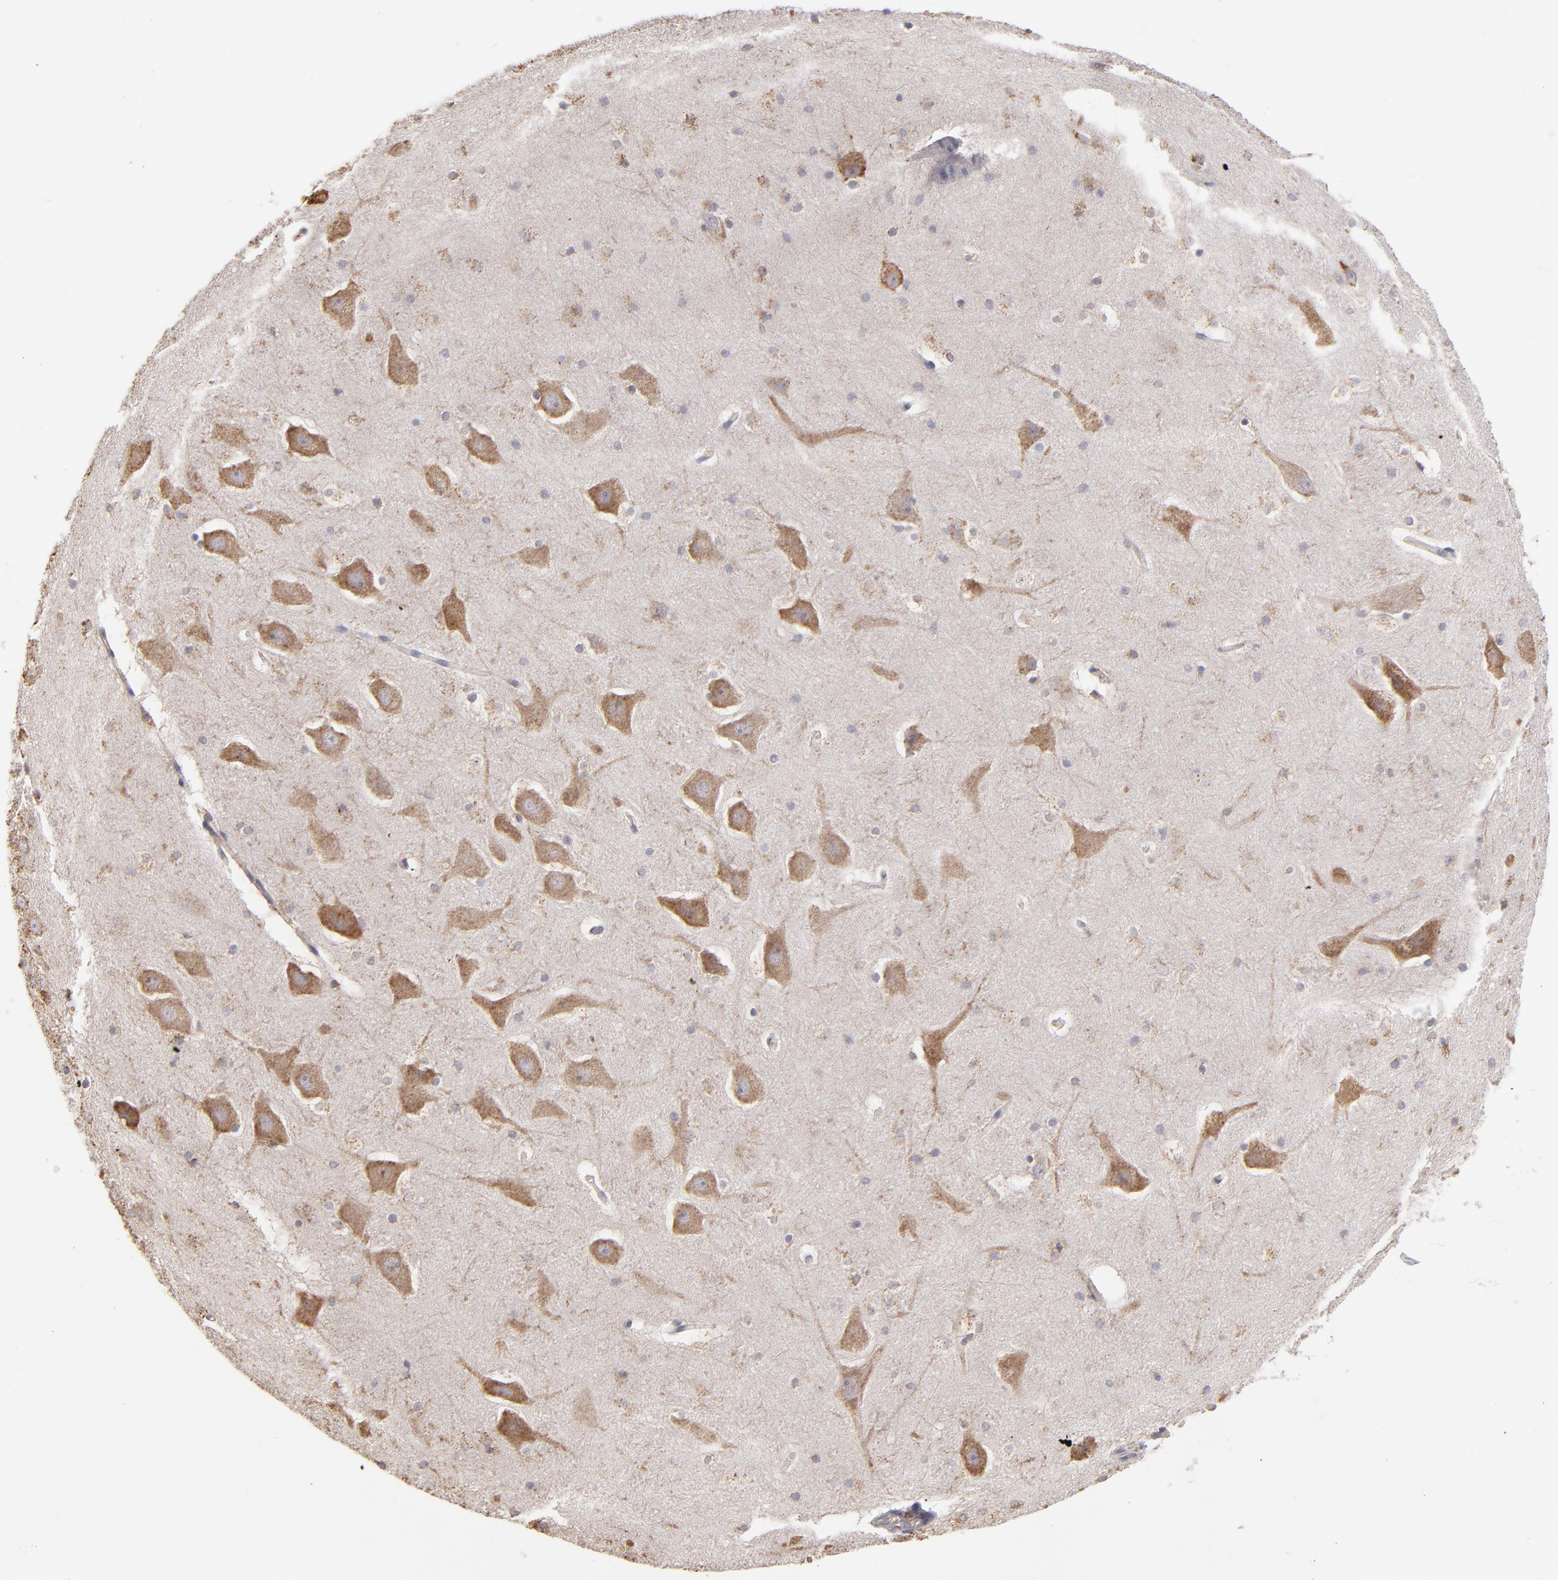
{"staining": {"intensity": "negative", "quantity": "none", "location": "none"}, "tissue": "hippocampus", "cell_type": "Glial cells", "image_type": "normal", "snomed": [{"axis": "morphology", "description": "Normal tissue, NOS"}, {"axis": "topography", "description": "Hippocampus"}], "caption": "Immunohistochemistry image of unremarkable hippocampus: human hippocampus stained with DAB (3,3'-diaminobenzidine) shows no significant protein positivity in glial cells. (DAB (3,3'-diaminobenzidine) IHC with hematoxylin counter stain).", "gene": "CALR", "patient": {"sex": "male", "age": 45}}